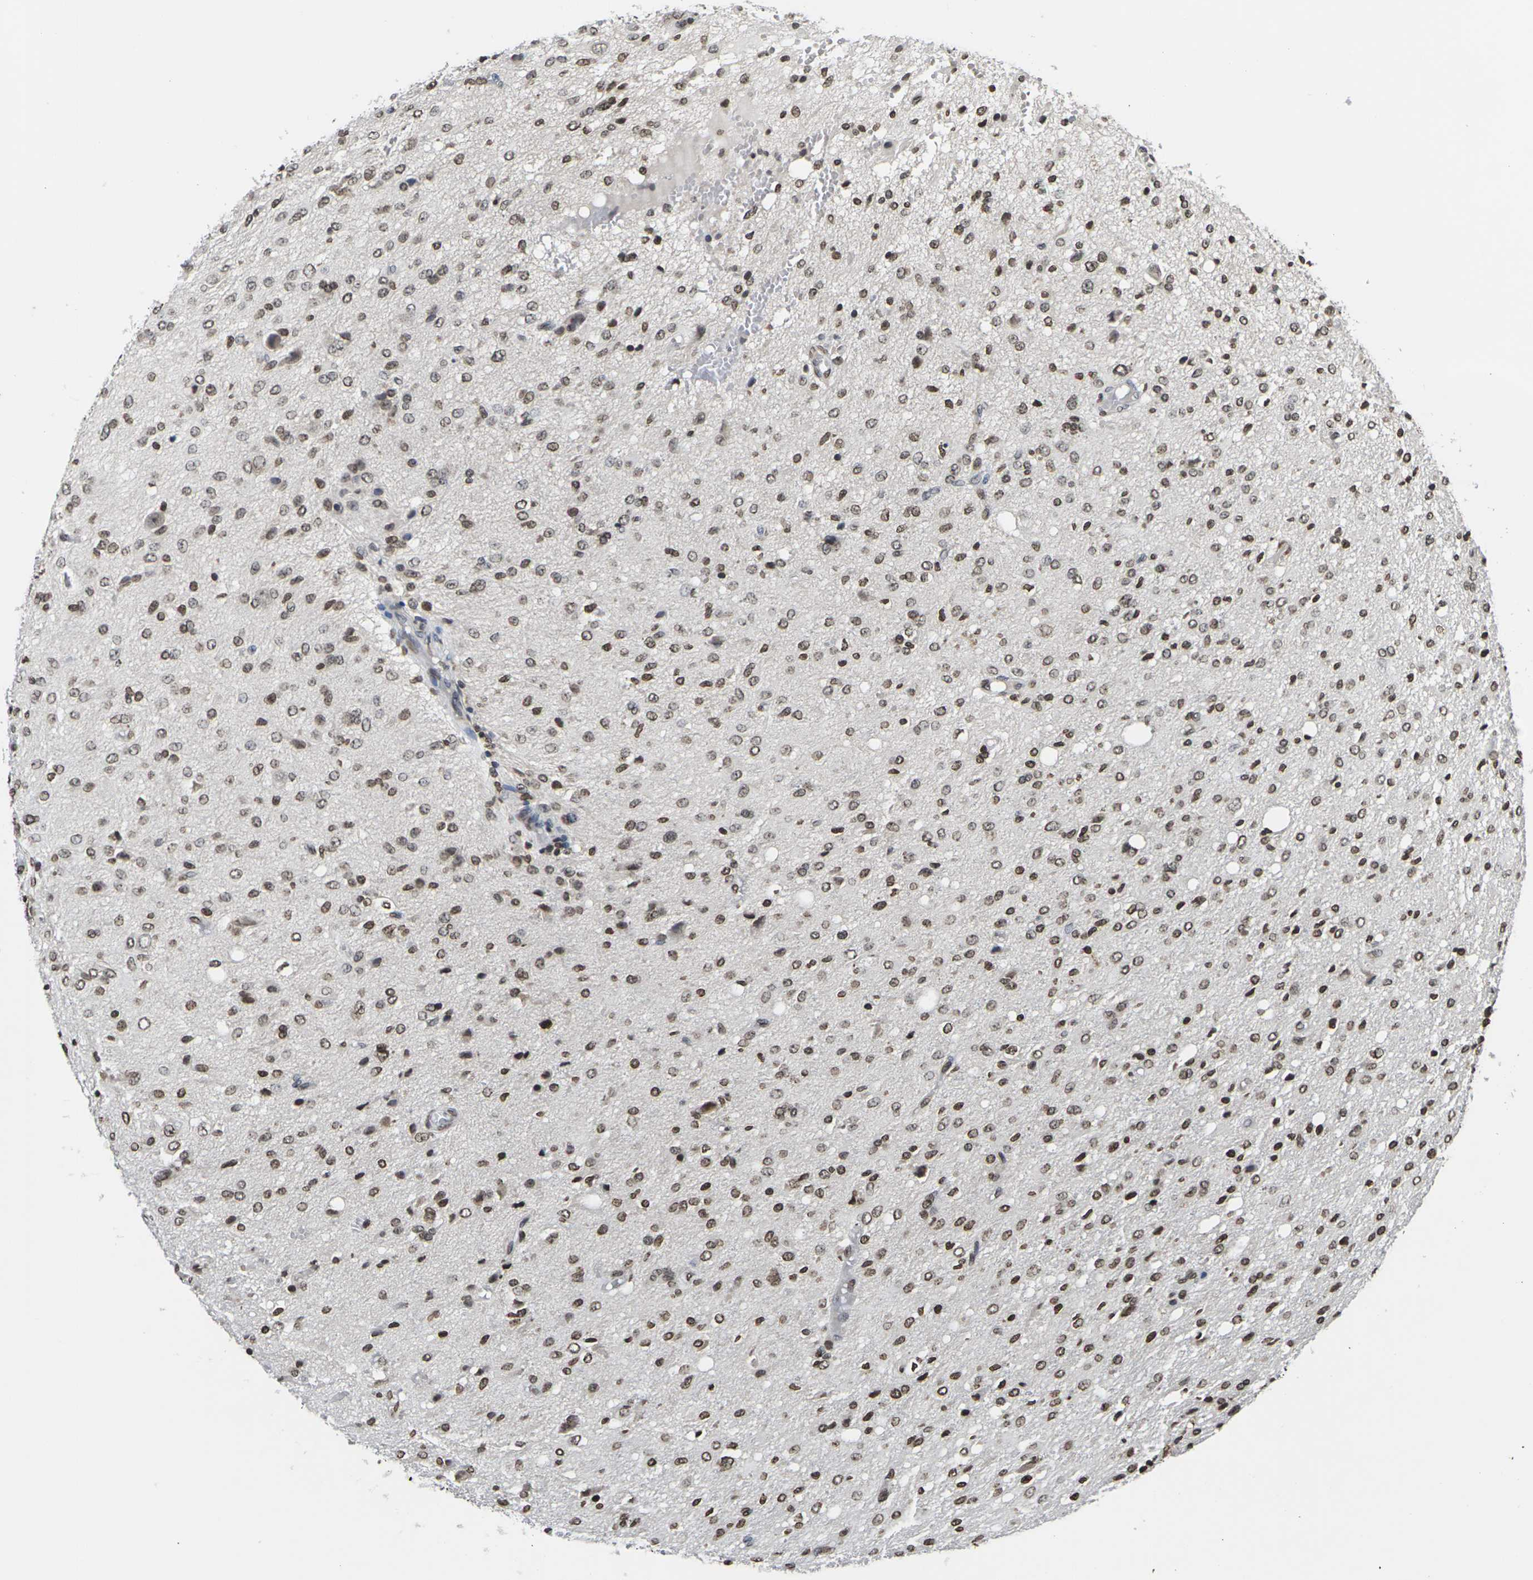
{"staining": {"intensity": "strong", "quantity": ">75%", "location": "nuclear"}, "tissue": "glioma", "cell_type": "Tumor cells", "image_type": "cancer", "snomed": [{"axis": "morphology", "description": "Glioma, malignant, High grade"}, {"axis": "topography", "description": "Brain"}], "caption": "This is an image of IHC staining of glioma, which shows strong staining in the nuclear of tumor cells.", "gene": "ETV5", "patient": {"sex": "female", "age": 59}}